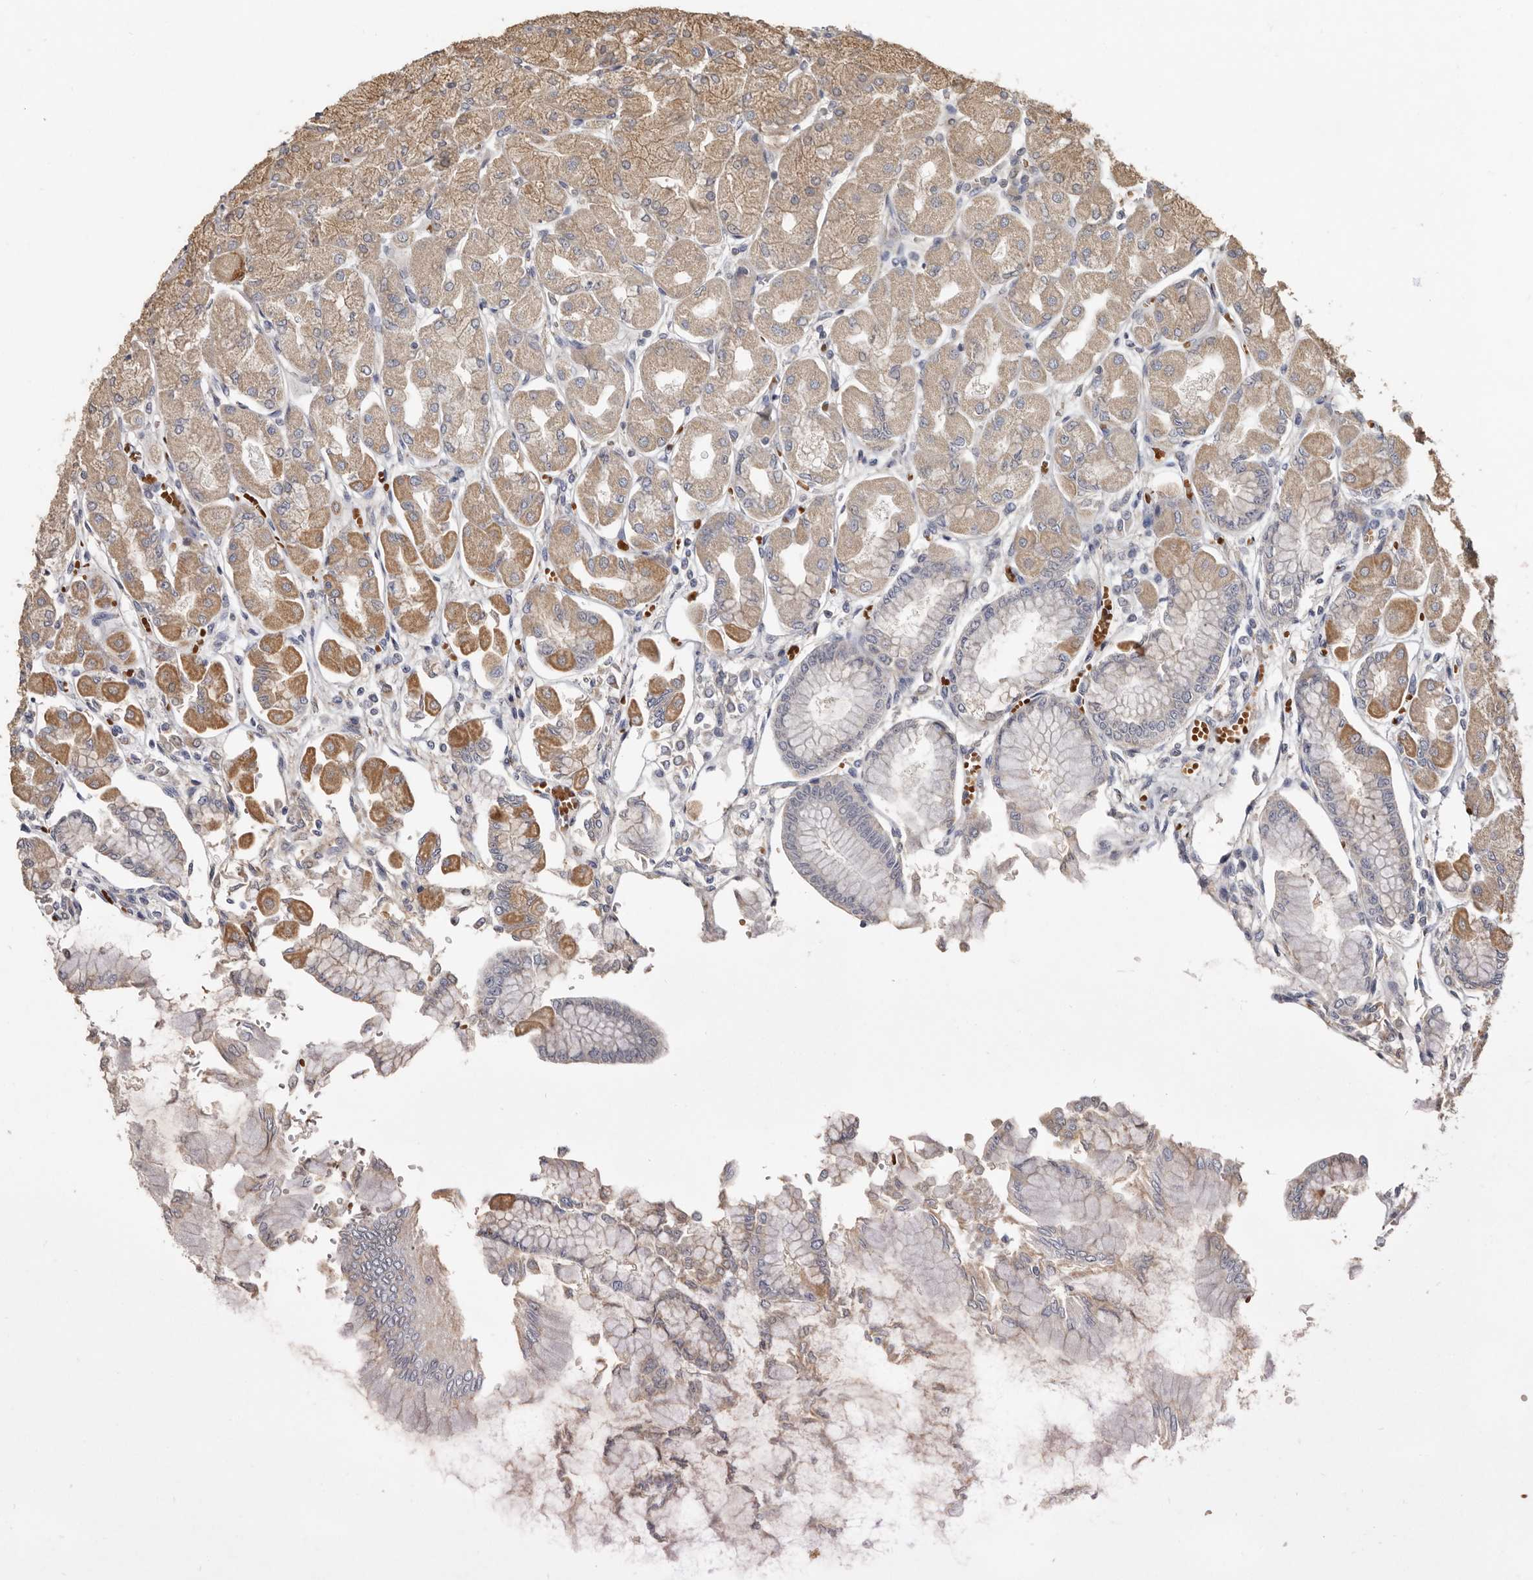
{"staining": {"intensity": "moderate", "quantity": ">75%", "location": "cytoplasmic/membranous"}, "tissue": "stomach", "cell_type": "Glandular cells", "image_type": "normal", "snomed": [{"axis": "morphology", "description": "Normal tissue, NOS"}, {"axis": "topography", "description": "Stomach, upper"}], "caption": "Immunohistochemical staining of normal stomach shows >75% levels of moderate cytoplasmic/membranous protein positivity in about >75% of glandular cells.", "gene": "KIF26B", "patient": {"sex": "female", "age": 56}}